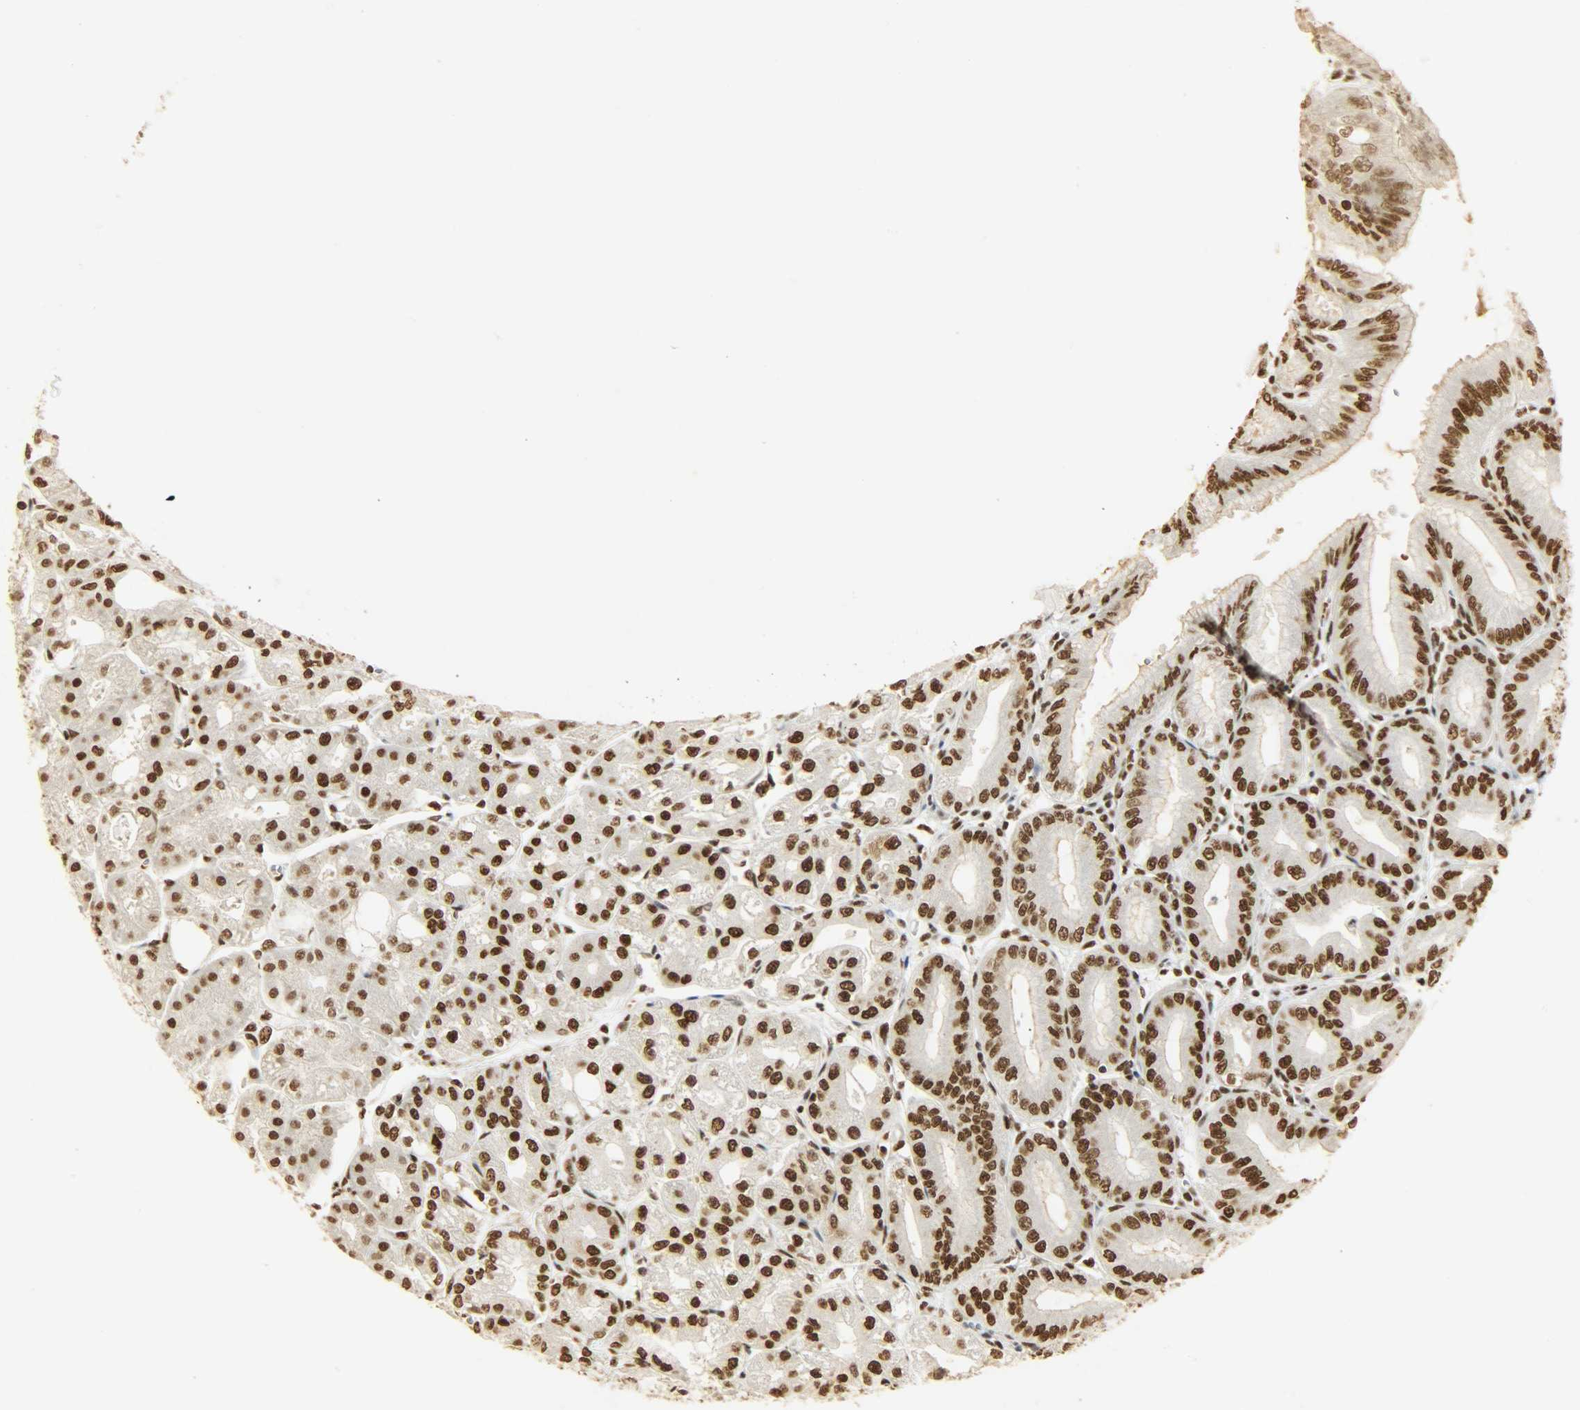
{"staining": {"intensity": "strong", "quantity": ">75%", "location": "nuclear"}, "tissue": "stomach", "cell_type": "Glandular cells", "image_type": "normal", "snomed": [{"axis": "morphology", "description": "Normal tissue, NOS"}, {"axis": "topography", "description": "Stomach, lower"}], "caption": "Immunohistochemical staining of benign human stomach shows high levels of strong nuclear expression in approximately >75% of glandular cells. The protein is shown in brown color, while the nuclei are stained blue.", "gene": "KHDRBS1", "patient": {"sex": "male", "age": 71}}